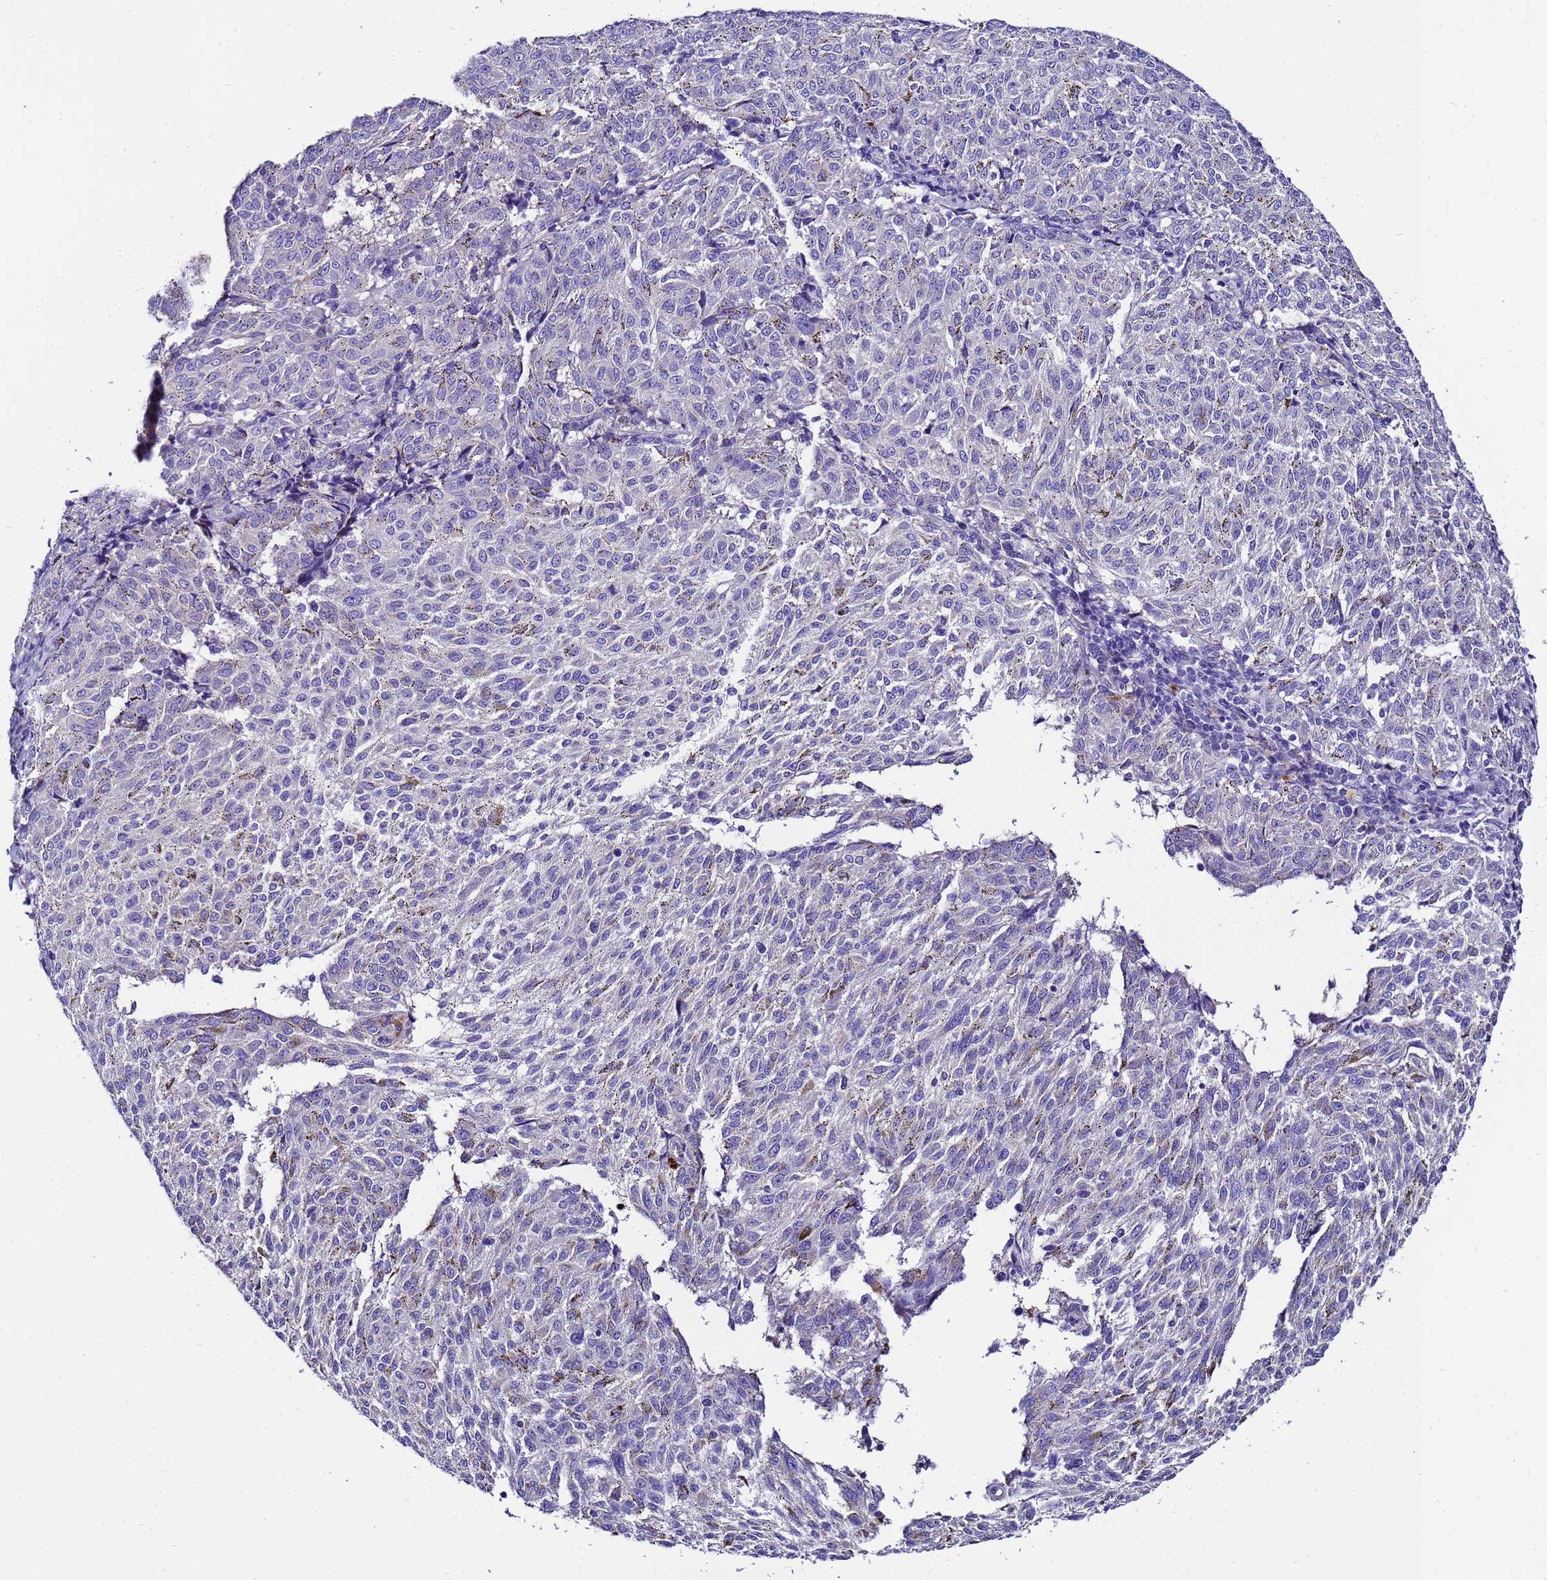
{"staining": {"intensity": "negative", "quantity": "none", "location": "none"}, "tissue": "melanoma", "cell_type": "Tumor cells", "image_type": "cancer", "snomed": [{"axis": "morphology", "description": "Malignant melanoma, NOS"}, {"axis": "topography", "description": "Skin"}], "caption": "A micrograph of human malignant melanoma is negative for staining in tumor cells. (Brightfield microscopy of DAB immunohistochemistry at high magnification).", "gene": "UGT2A1", "patient": {"sex": "female", "age": 72}}